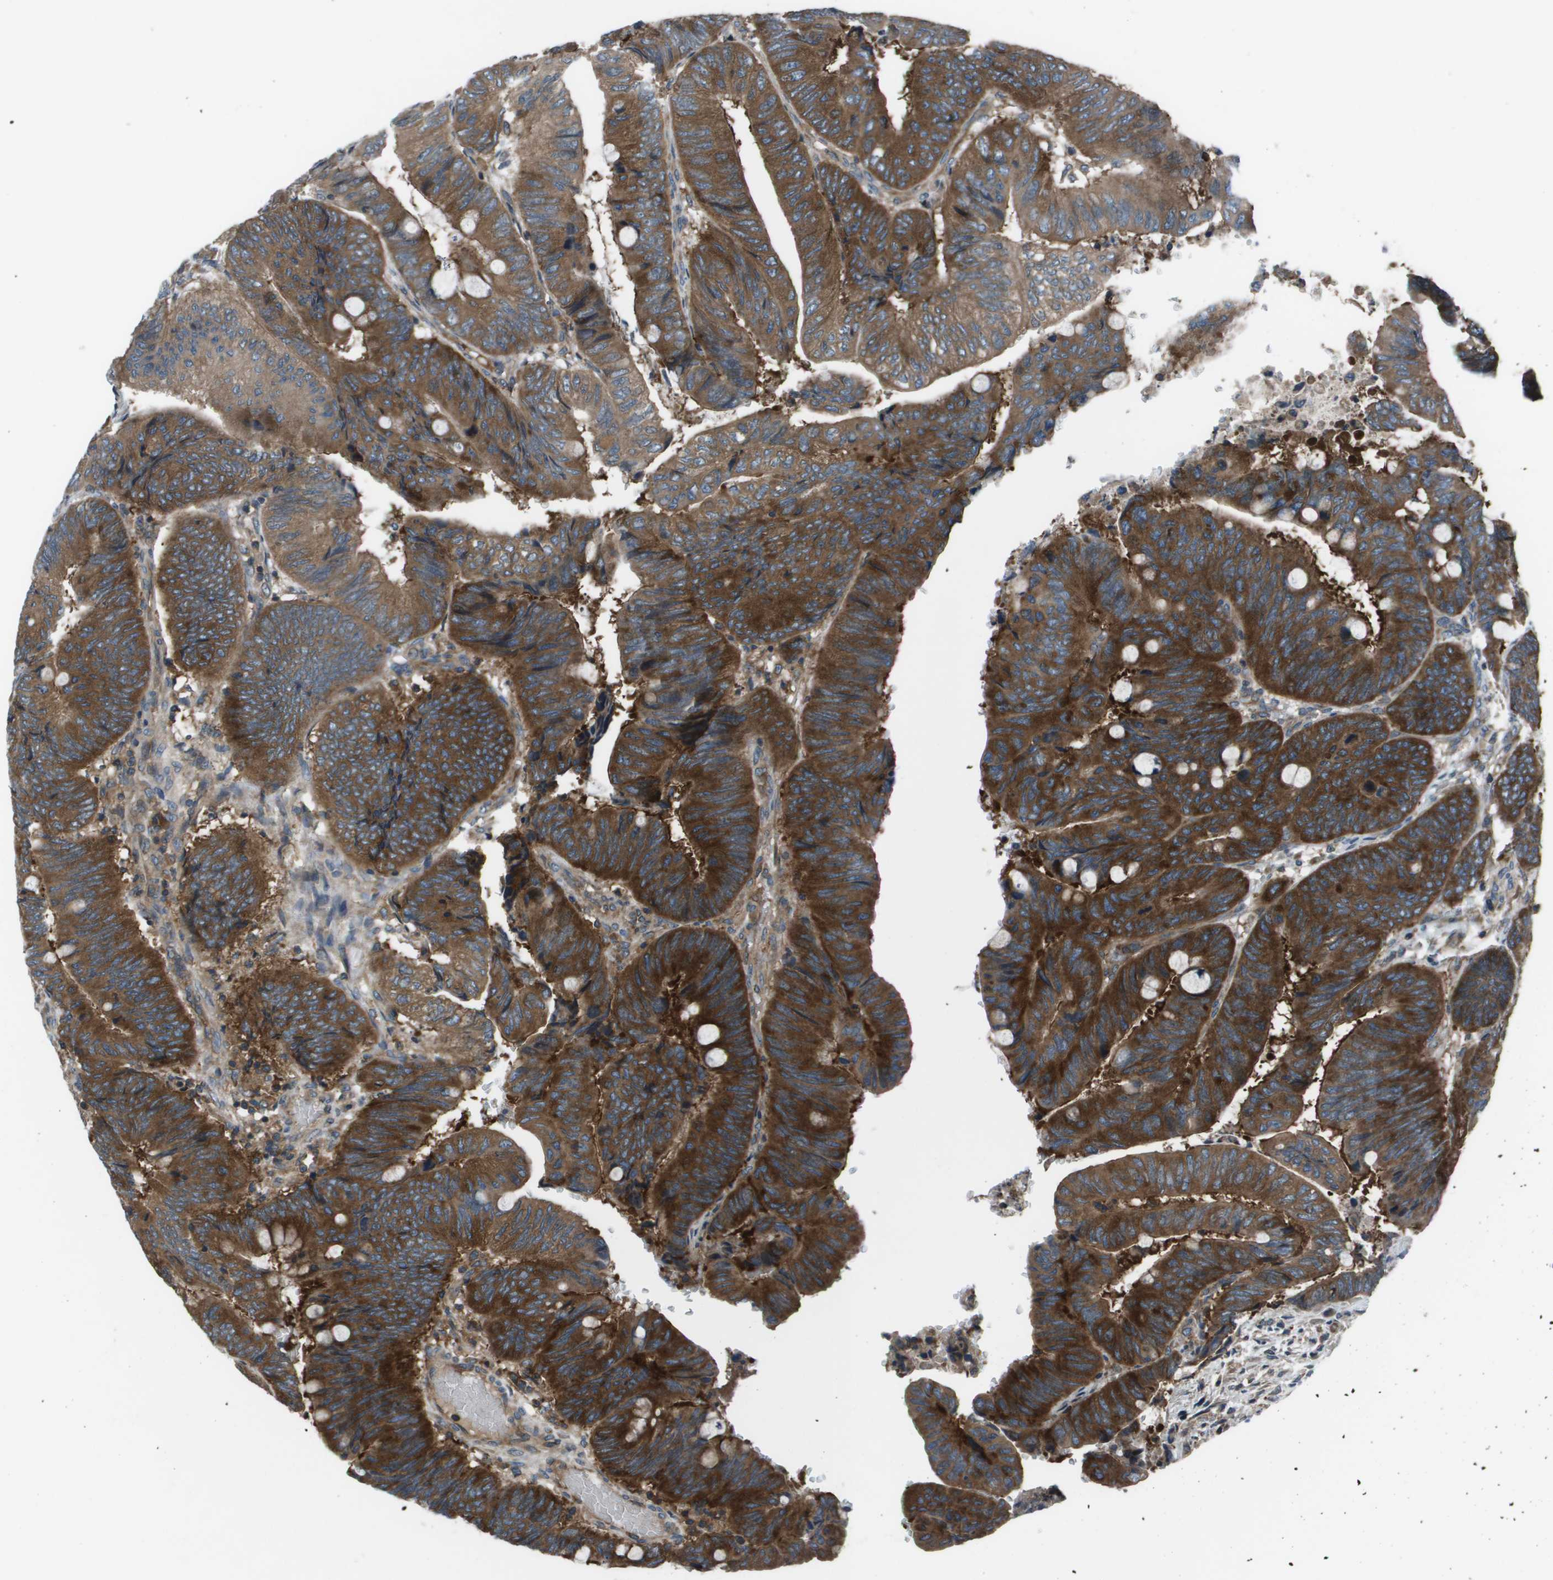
{"staining": {"intensity": "strong", "quantity": ">75%", "location": "cytoplasmic/membranous"}, "tissue": "colorectal cancer", "cell_type": "Tumor cells", "image_type": "cancer", "snomed": [{"axis": "morphology", "description": "Normal tissue, NOS"}, {"axis": "morphology", "description": "Adenocarcinoma, NOS"}, {"axis": "topography", "description": "Rectum"}, {"axis": "topography", "description": "Peripheral nerve tissue"}], "caption": "Human adenocarcinoma (colorectal) stained with a protein marker demonstrates strong staining in tumor cells.", "gene": "EIF3B", "patient": {"sex": "male", "age": 92}}